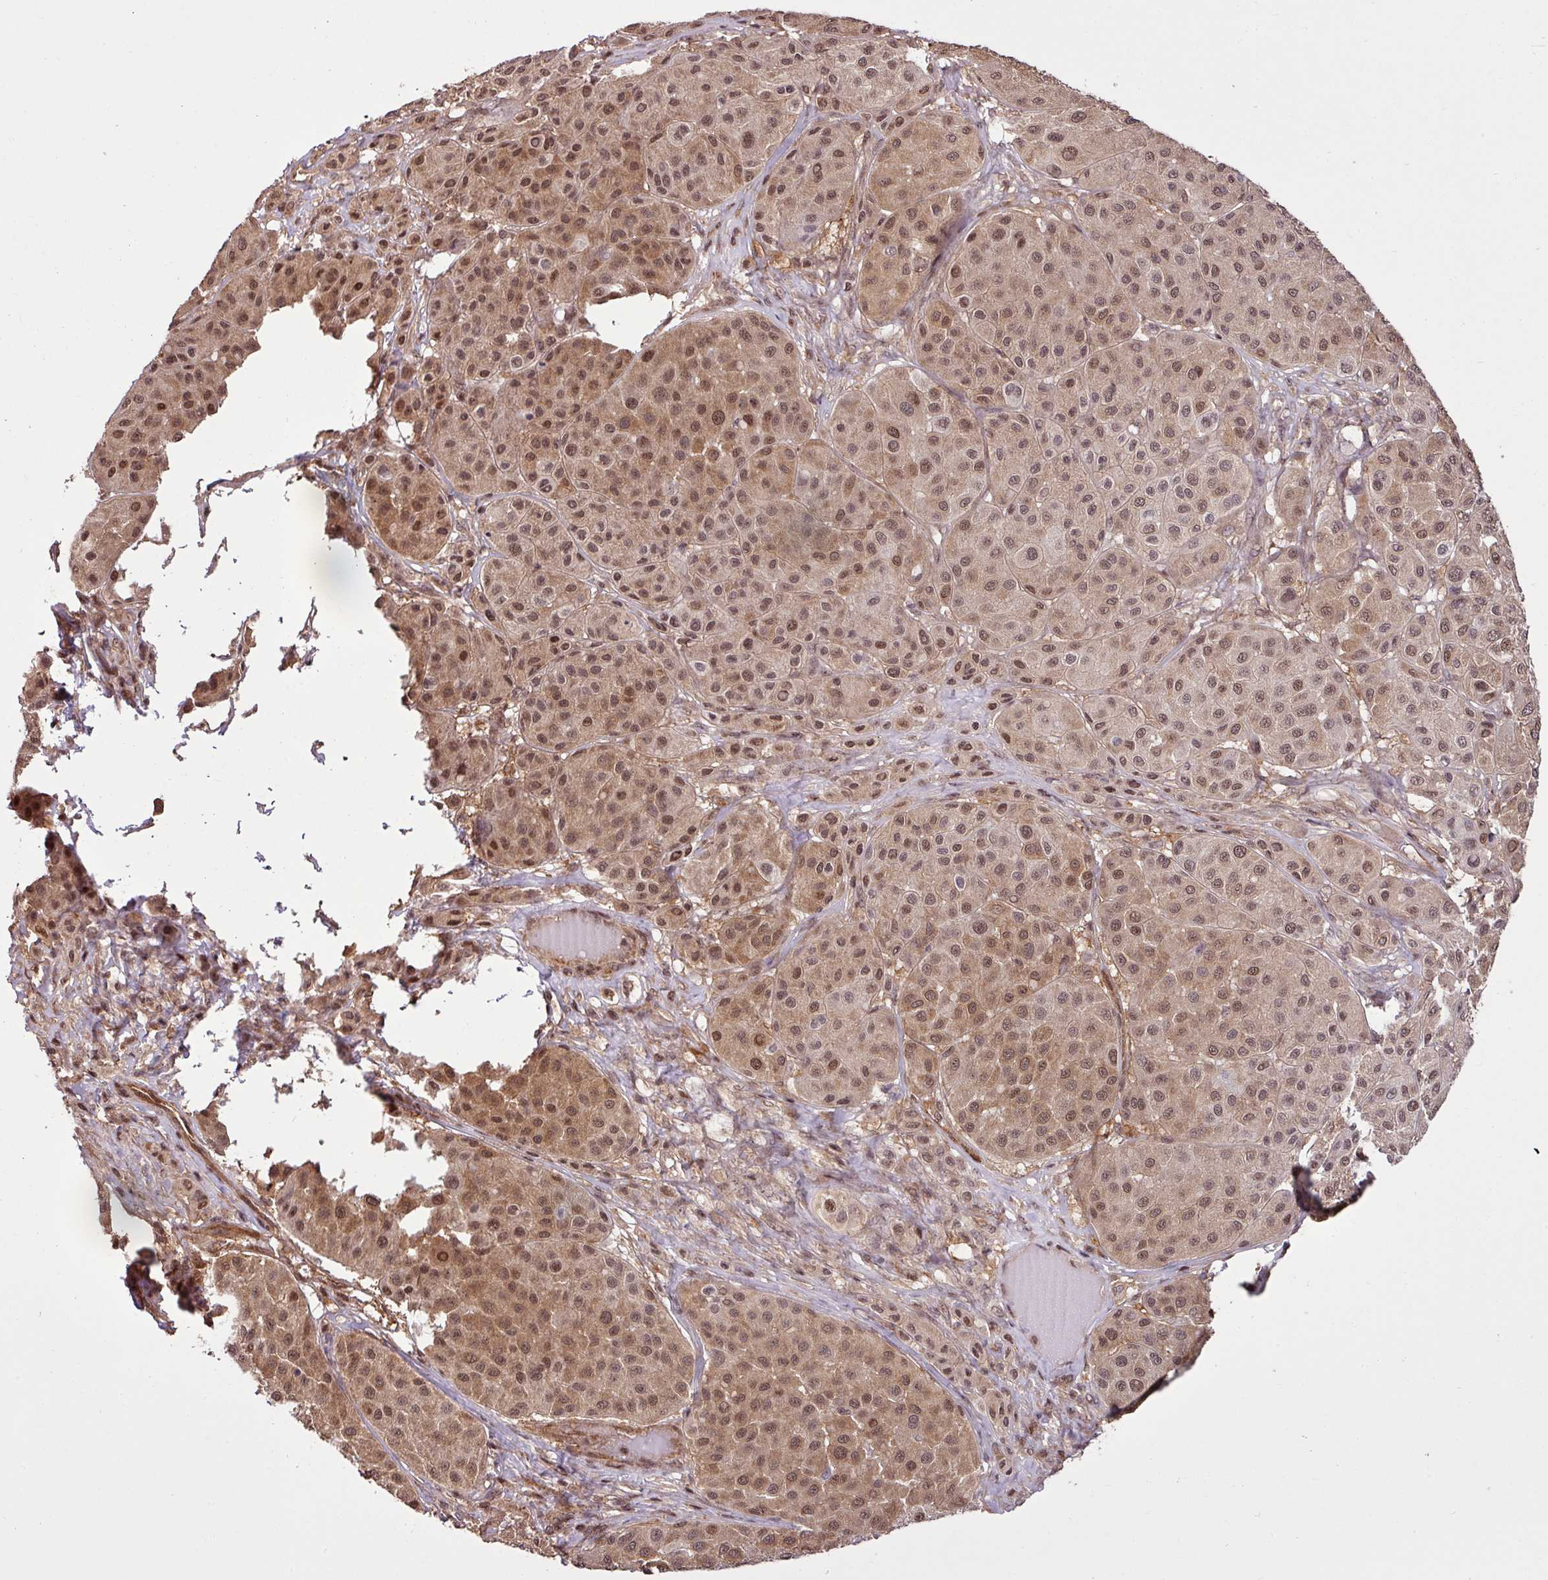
{"staining": {"intensity": "moderate", "quantity": ">75%", "location": "cytoplasmic/membranous,nuclear"}, "tissue": "melanoma", "cell_type": "Tumor cells", "image_type": "cancer", "snomed": [{"axis": "morphology", "description": "Malignant melanoma, Metastatic site"}, {"axis": "topography", "description": "Smooth muscle"}], "caption": "DAB (3,3'-diaminobenzidine) immunohistochemical staining of human malignant melanoma (metastatic site) displays moderate cytoplasmic/membranous and nuclear protein staining in approximately >75% of tumor cells.", "gene": "ITPKC", "patient": {"sex": "male", "age": 41}}